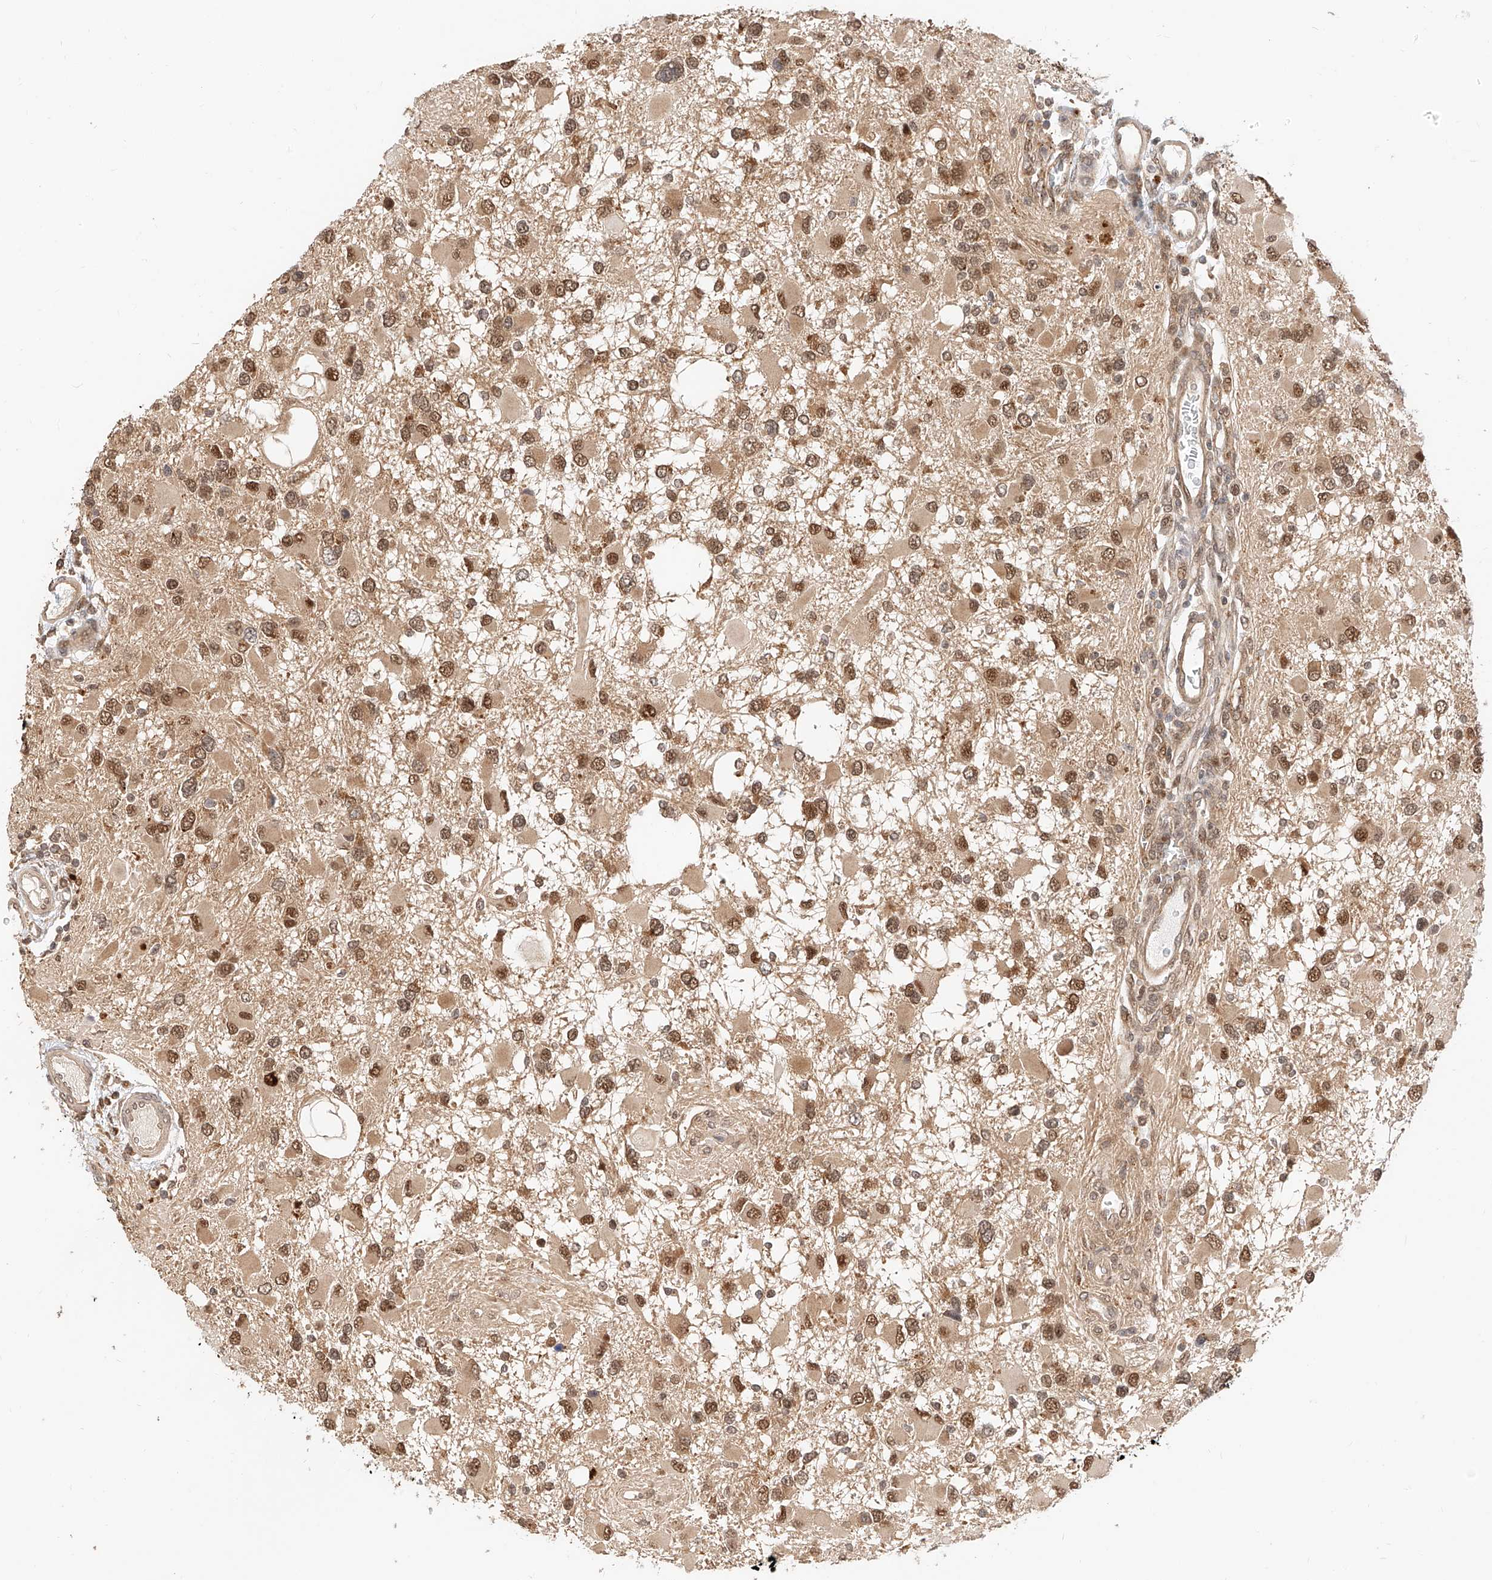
{"staining": {"intensity": "moderate", "quantity": ">75%", "location": "cytoplasmic/membranous,nuclear"}, "tissue": "glioma", "cell_type": "Tumor cells", "image_type": "cancer", "snomed": [{"axis": "morphology", "description": "Glioma, malignant, High grade"}, {"axis": "topography", "description": "Brain"}], "caption": "This is a photomicrograph of immunohistochemistry staining of glioma, which shows moderate staining in the cytoplasmic/membranous and nuclear of tumor cells.", "gene": "EIF4H", "patient": {"sex": "male", "age": 53}}